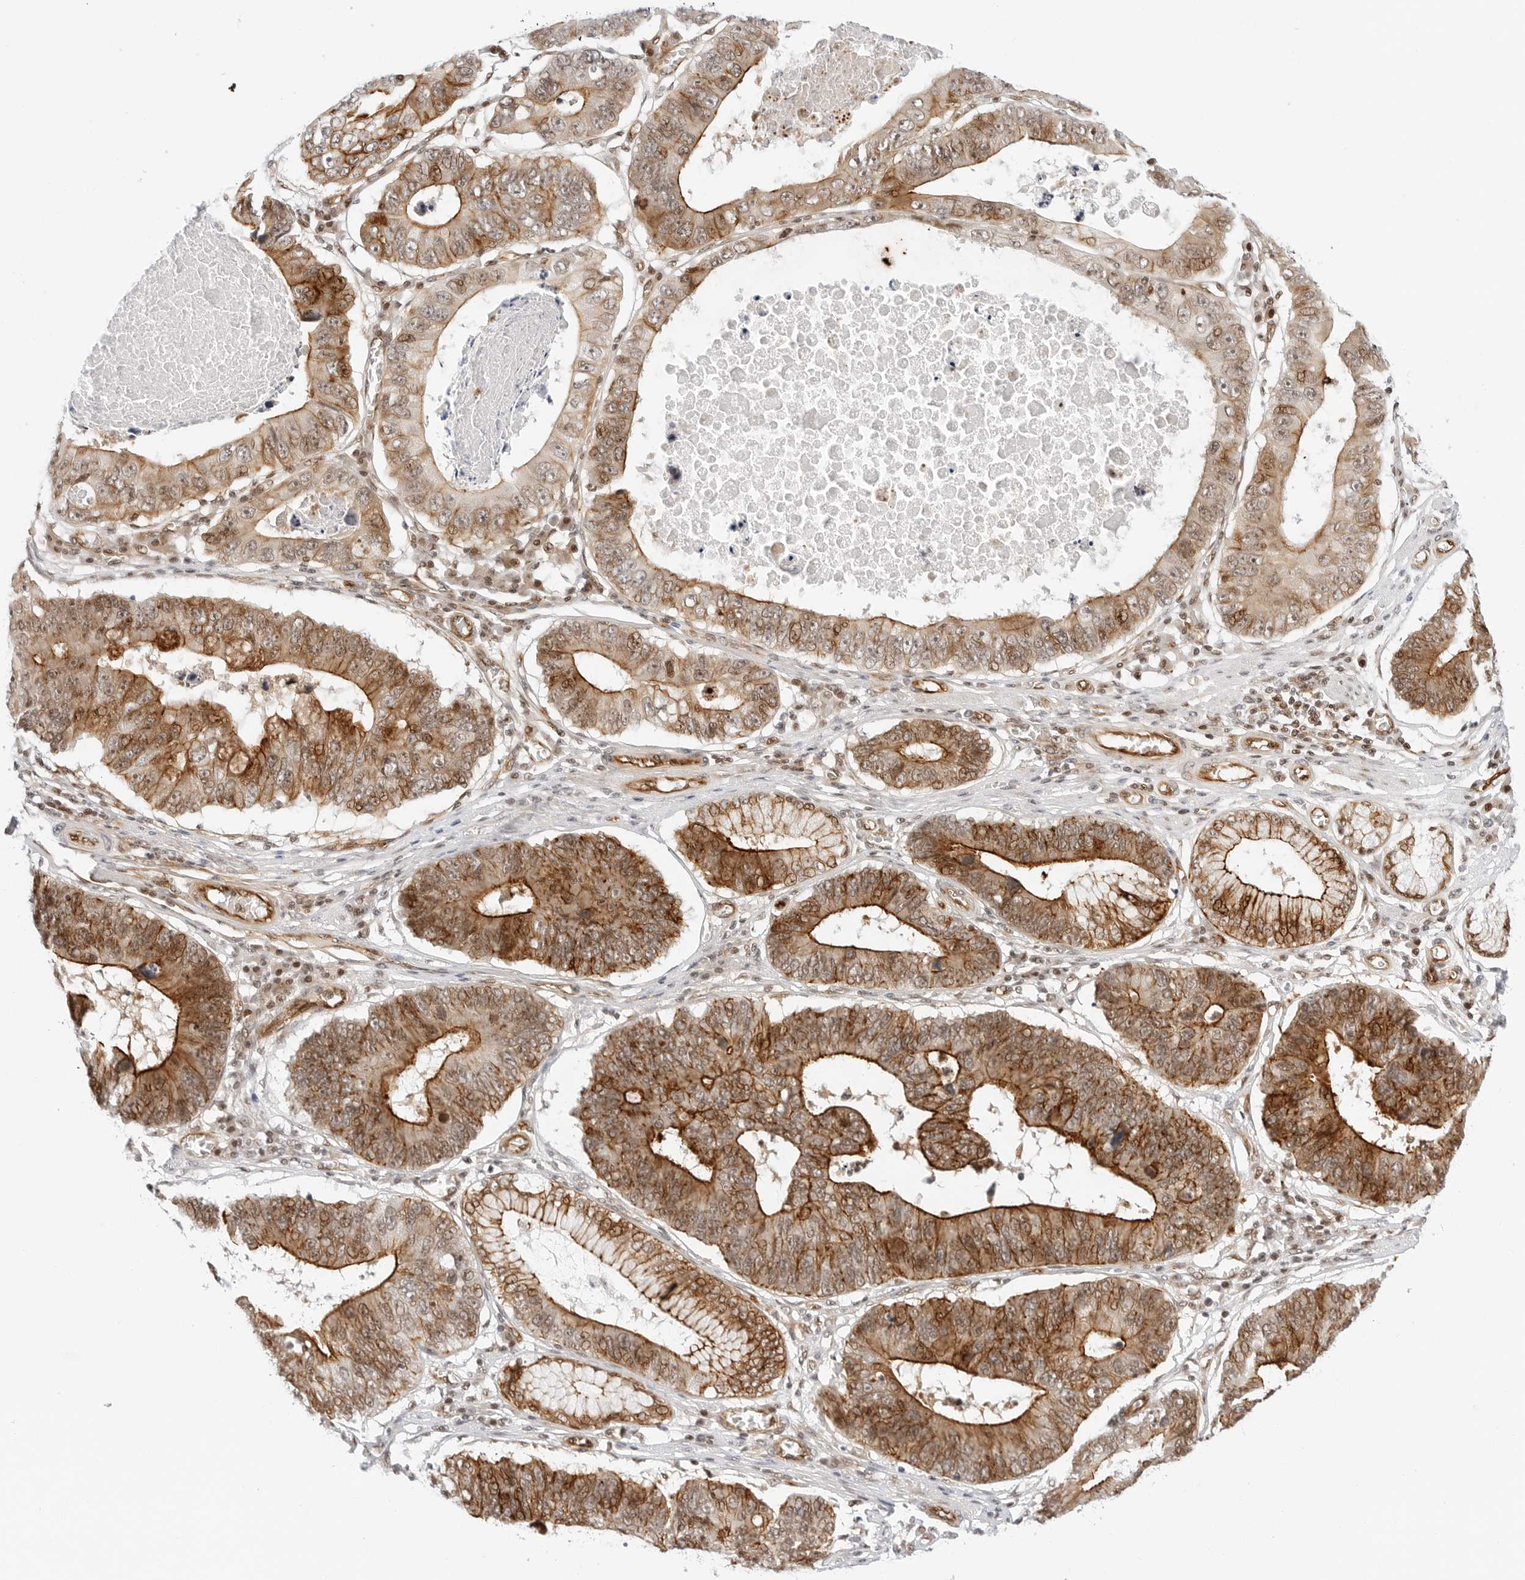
{"staining": {"intensity": "strong", "quantity": ">75%", "location": "cytoplasmic/membranous"}, "tissue": "stomach cancer", "cell_type": "Tumor cells", "image_type": "cancer", "snomed": [{"axis": "morphology", "description": "Adenocarcinoma, NOS"}, {"axis": "topography", "description": "Stomach"}], "caption": "Tumor cells exhibit high levels of strong cytoplasmic/membranous expression in approximately >75% of cells in stomach adenocarcinoma. The staining is performed using DAB (3,3'-diaminobenzidine) brown chromogen to label protein expression. The nuclei are counter-stained blue using hematoxylin.", "gene": "ZNF613", "patient": {"sex": "male", "age": 59}}